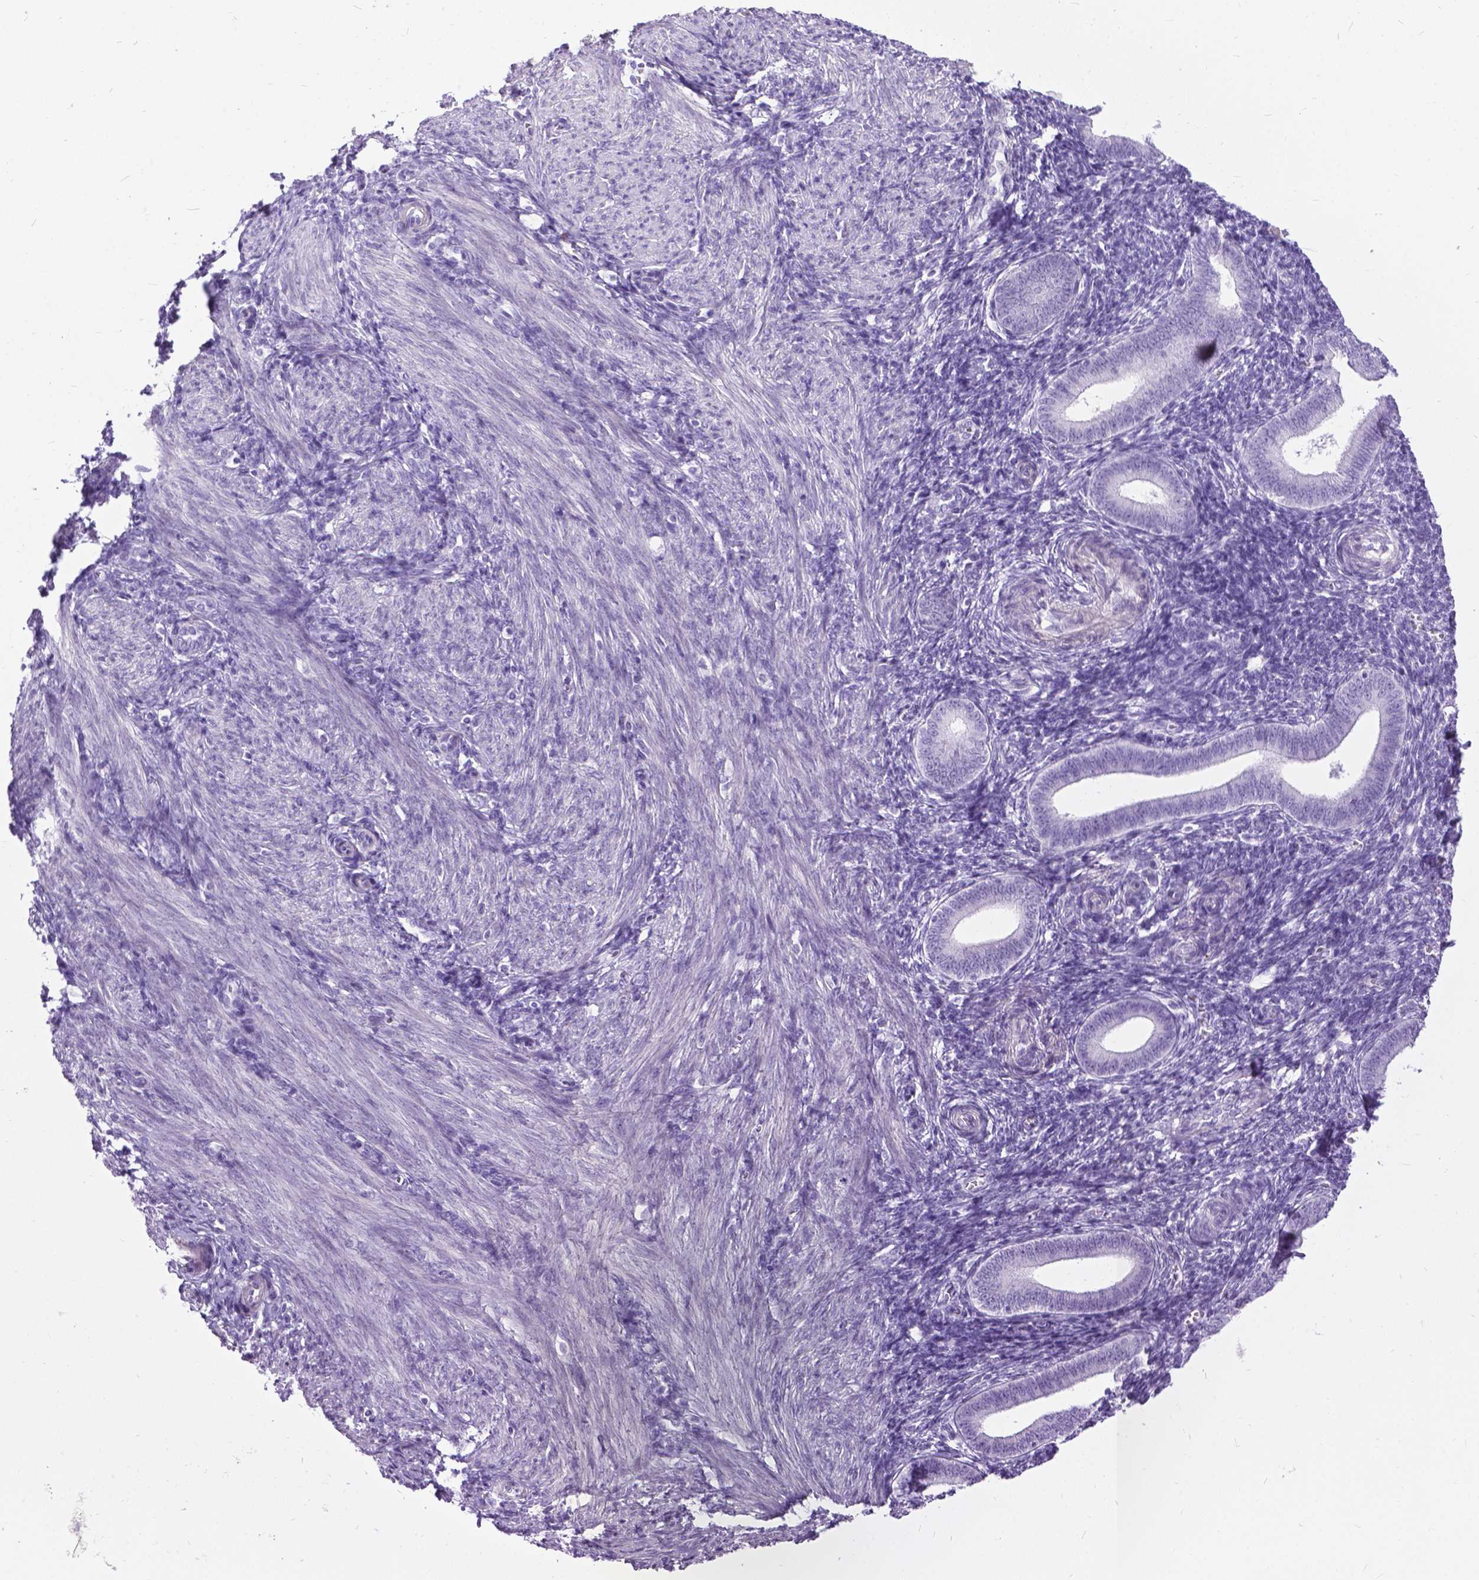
{"staining": {"intensity": "negative", "quantity": "none", "location": "none"}, "tissue": "endometrium", "cell_type": "Cells in endometrial stroma", "image_type": "normal", "snomed": [{"axis": "morphology", "description": "Normal tissue, NOS"}, {"axis": "topography", "description": "Endometrium"}], "caption": "Immunohistochemical staining of benign human endometrium shows no significant expression in cells in endometrial stroma. (Stains: DAB (3,3'-diaminobenzidine) immunohistochemistry (IHC) with hematoxylin counter stain, Microscopy: brightfield microscopy at high magnification).", "gene": "PROB1", "patient": {"sex": "female", "age": 25}}